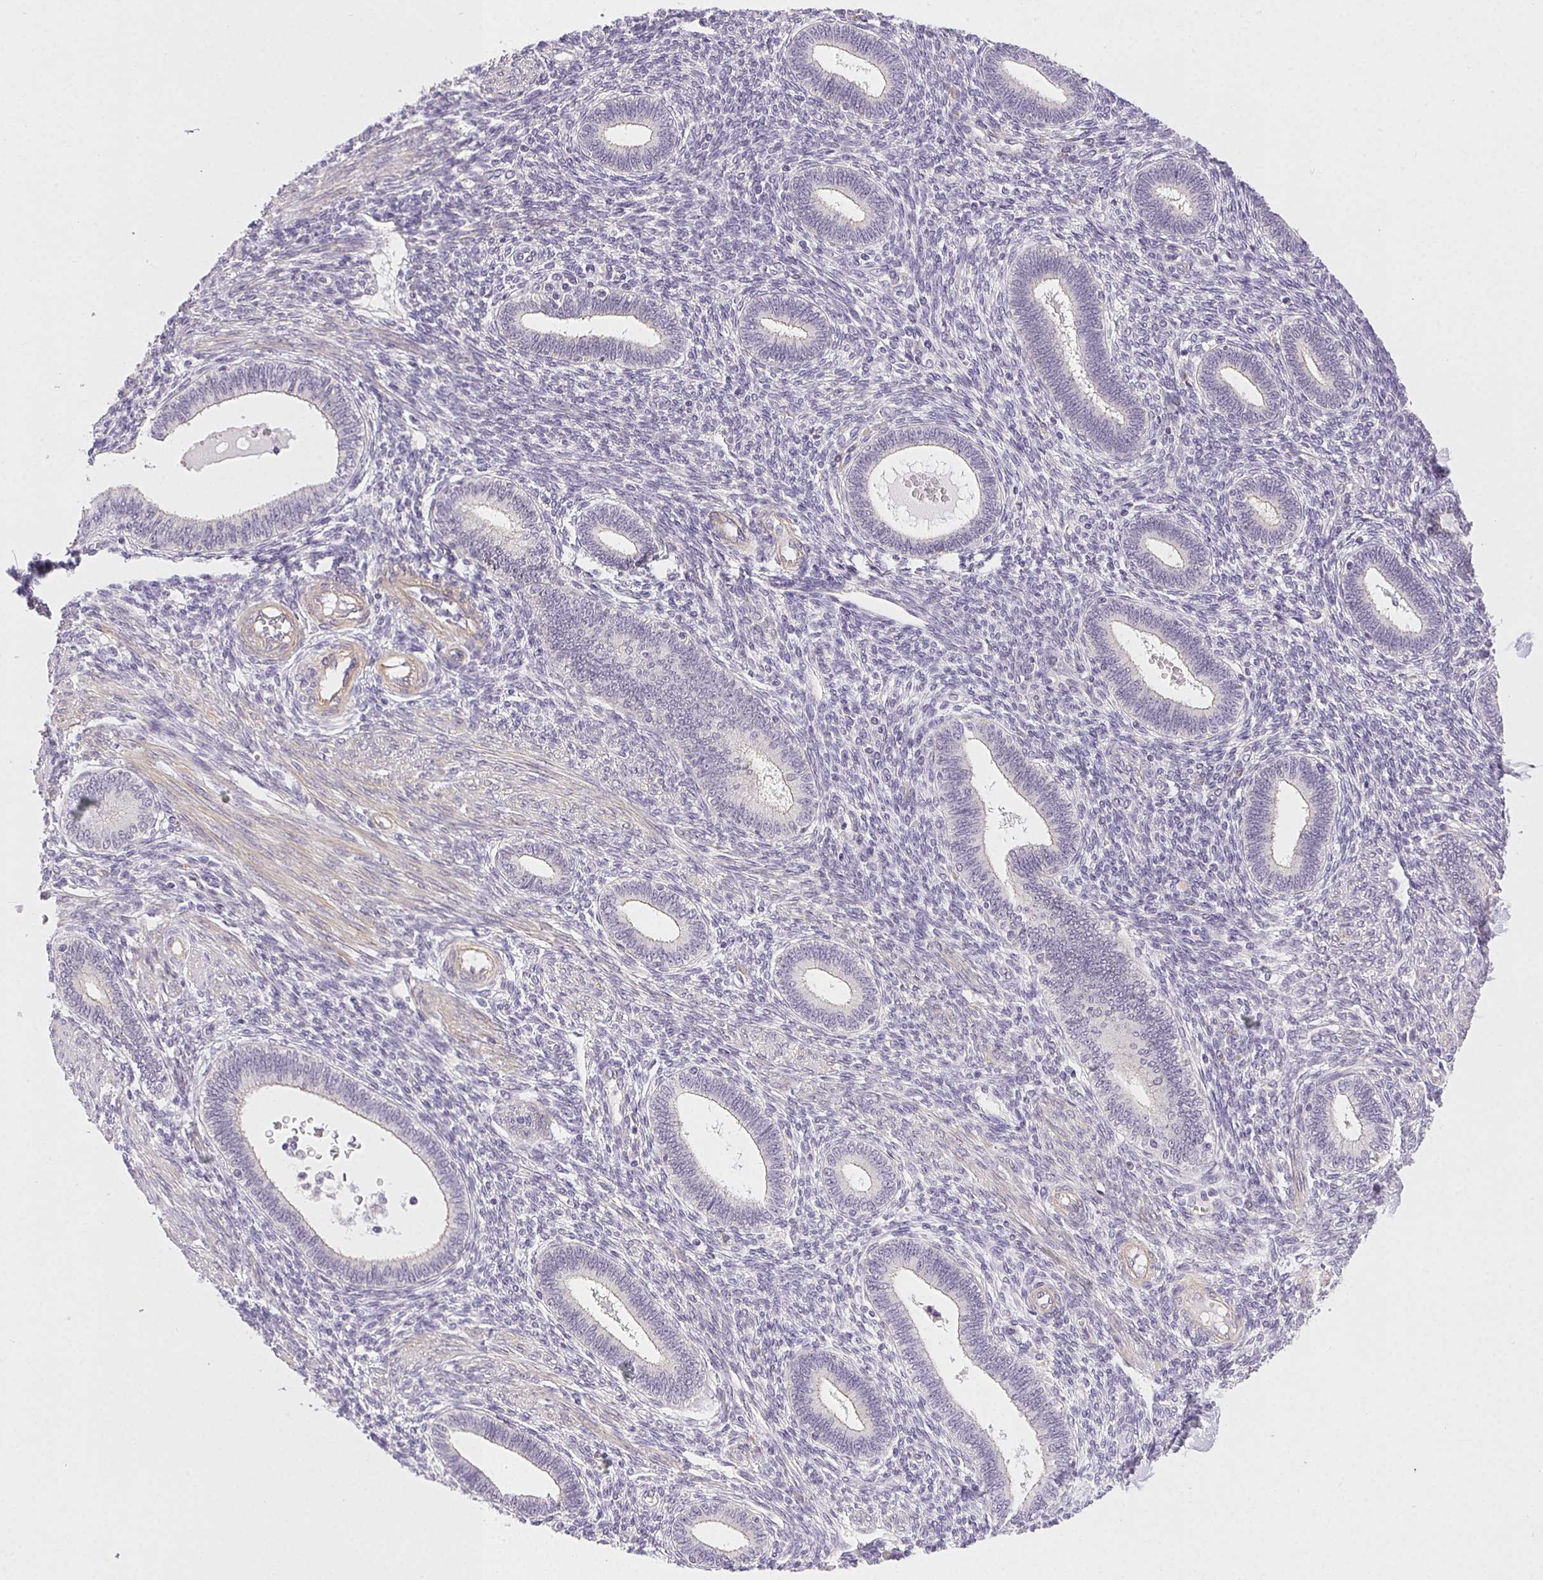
{"staining": {"intensity": "negative", "quantity": "none", "location": "none"}, "tissue": "endometrium", "cell_type": "Cells in endometrial stroma", "image_type": "normal", "snomed": [{"axis": "morphology", "description": "Normal tissue, NOS"}, {"axis": "topography", "description": "Endometrium"}], "caption": "Cells in endometrial stroma show no significant positivity in normal endometrium. (Brightfield microscopy of DAB immunohistochemistry at high magnification).", "gene": "CSN1S1", "patient": {"sex": "female", "age": 42}}